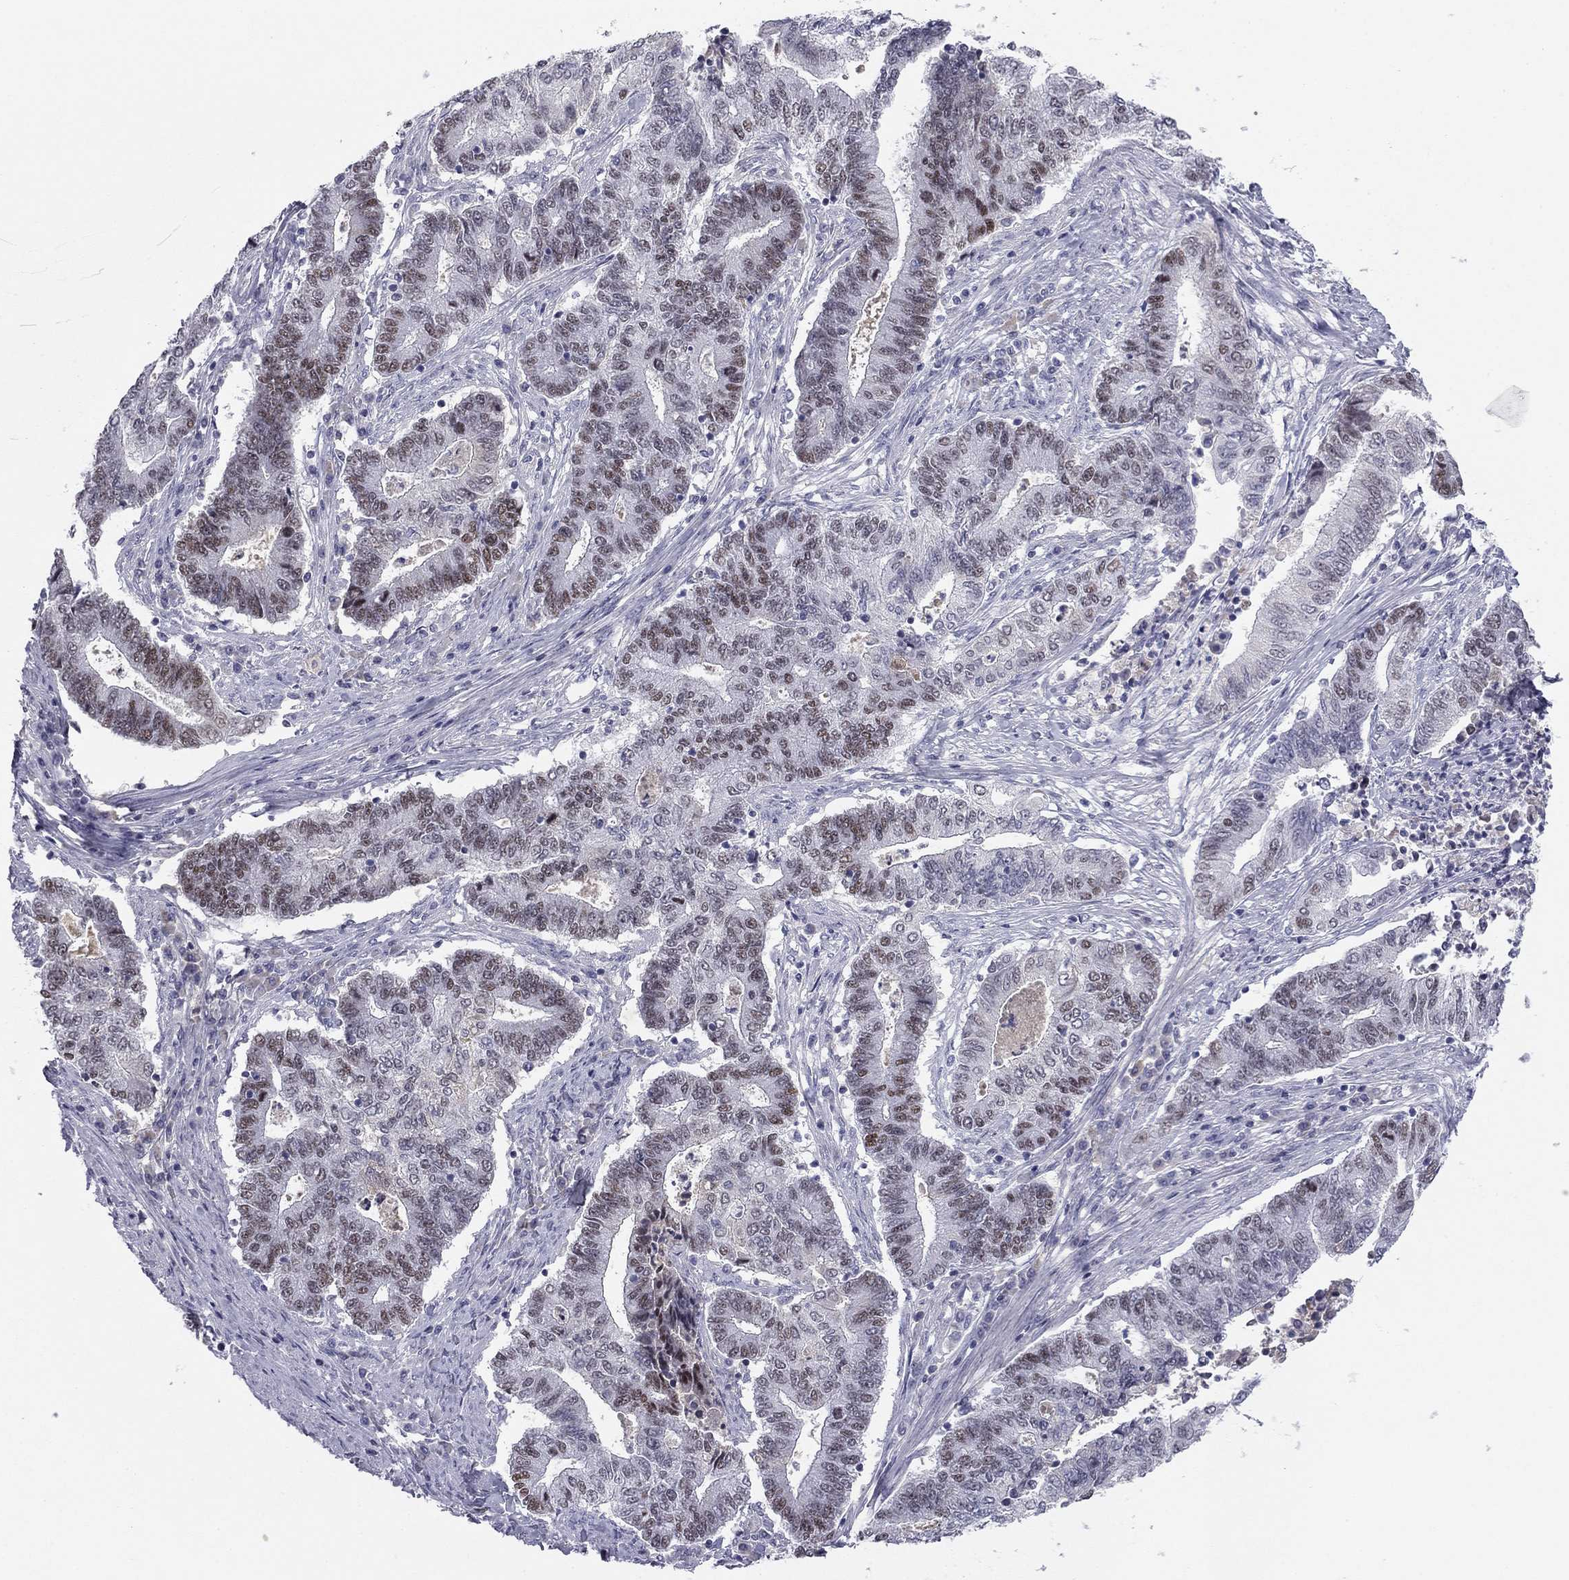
{"staining": {"intensity": "moderate", "quantity": "25%-75%", "location": "nuclear"}, "tissue": "endometrial cancer", "cell_type": "Tumor cells", "image_type": "cancer", "snomed": [{"axis": "morphology", "description": "Adenocarcinoma, NOS"}, {"axis": "topography", "description": "Uterus"}, {"axis": "topography", "description": "Endometrium"}], "caption": "Immunohistochemical staining of endometrial adenocarcinoma displays moderate nuclear protein expression in approximately 25%-75% of tumor cells.", "gene": "TFAP2B", "patient": {"sex": "female", "age": 54}}